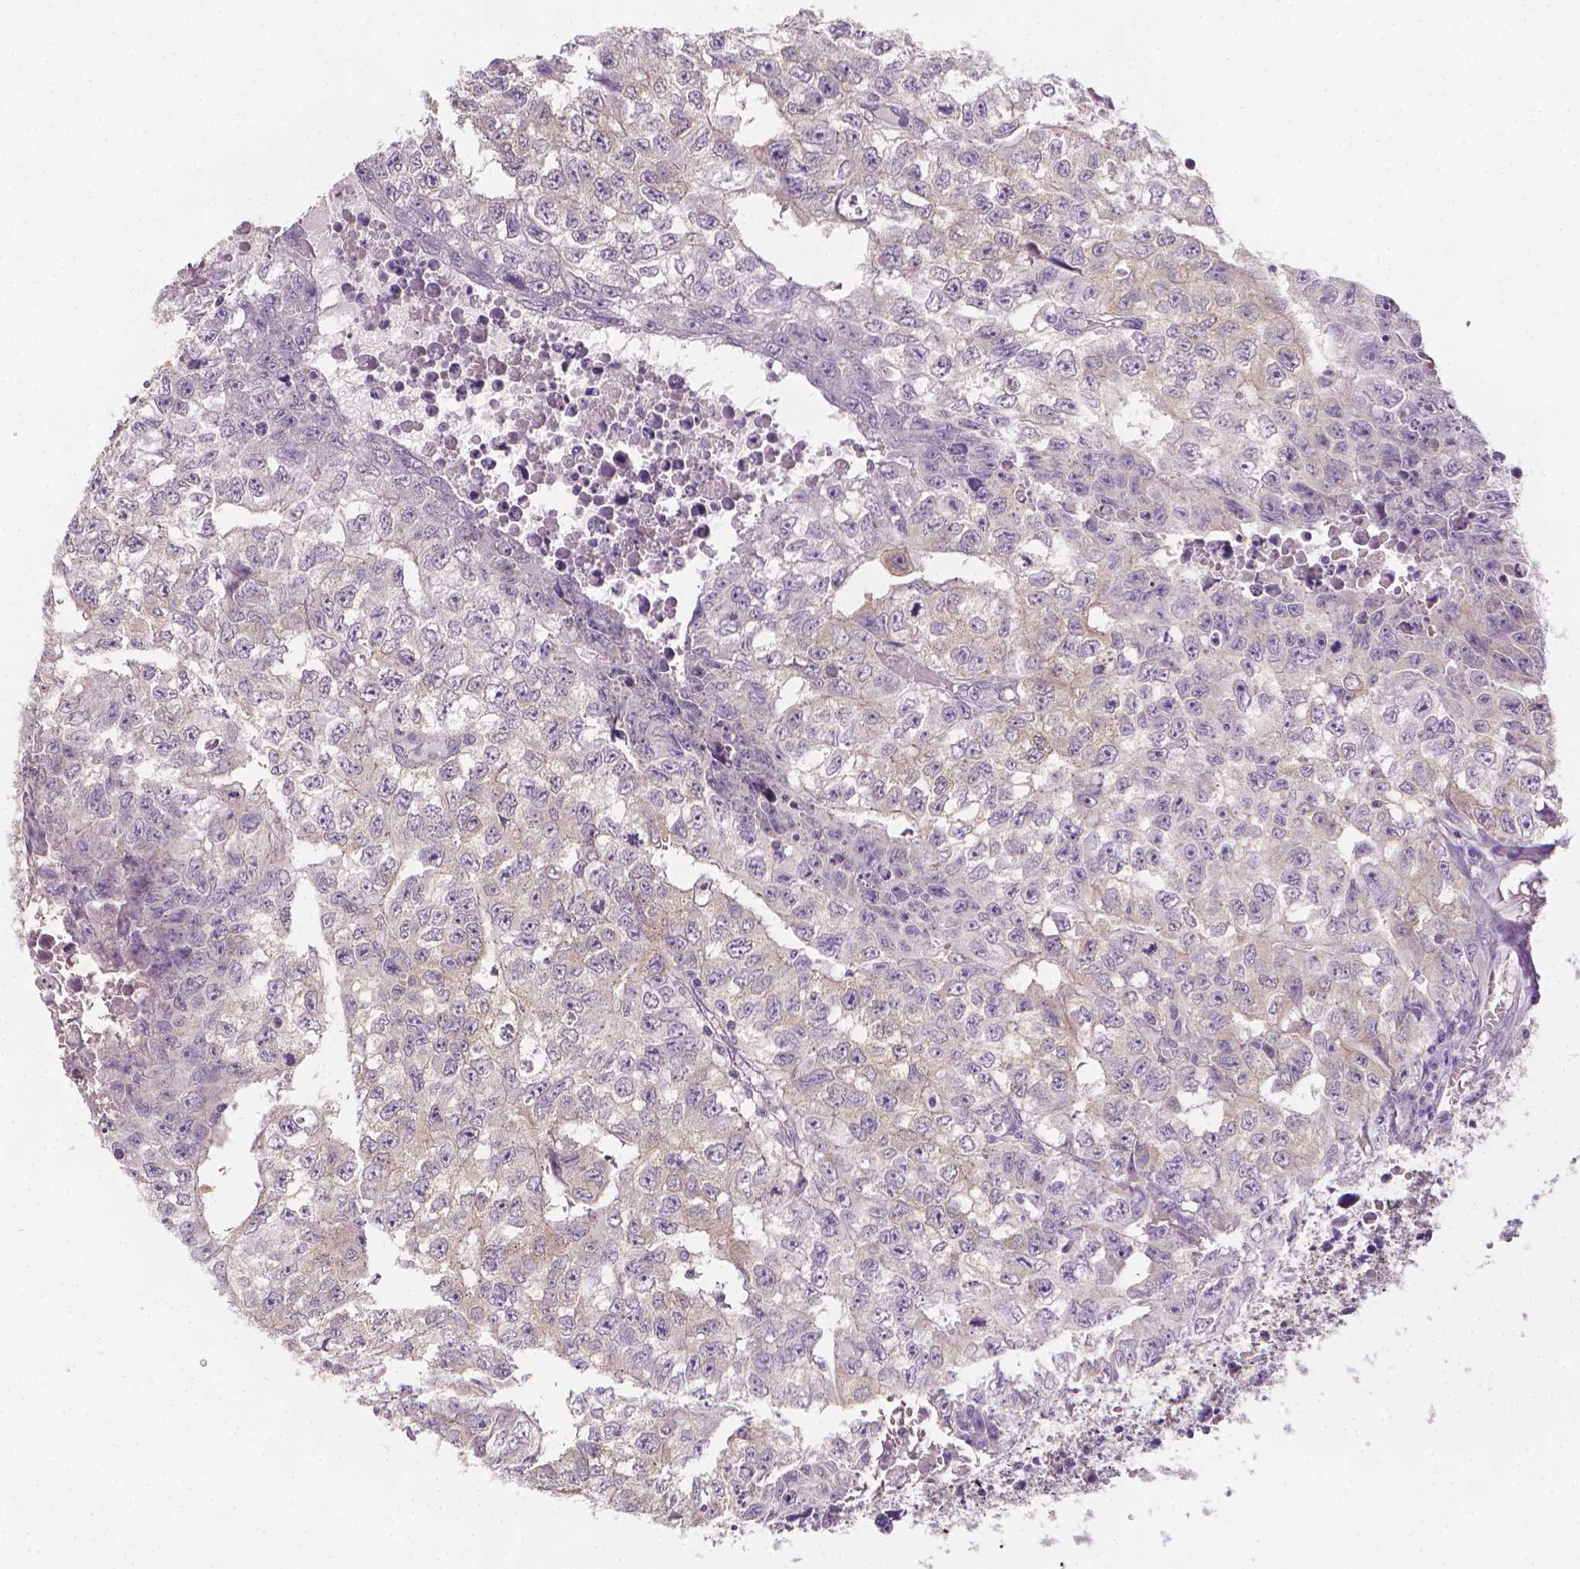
{"staining": {"intensity": "weak", "quantity": "<25%", "location": "cytoplasmic/membranous"}, "tissue": "testis cancer", "cell_type": "Tumor cells", "image_type": "cancer", "snomed": [{"axis": "morphology", "description": "Carcinoma, Embryonal, NOS"}, {"axis": "morphology", "description": "Teratoma, malignant, NOS"}, {"axis": "topography", "description": "Testis"}], "caption": "This is an immunohistochemistry micrograph of human testis cancer (malignant teratoma). There is no expression in tumor cells.", "gene": "FASN", "patient": {"sex": "male", "age": 24}}